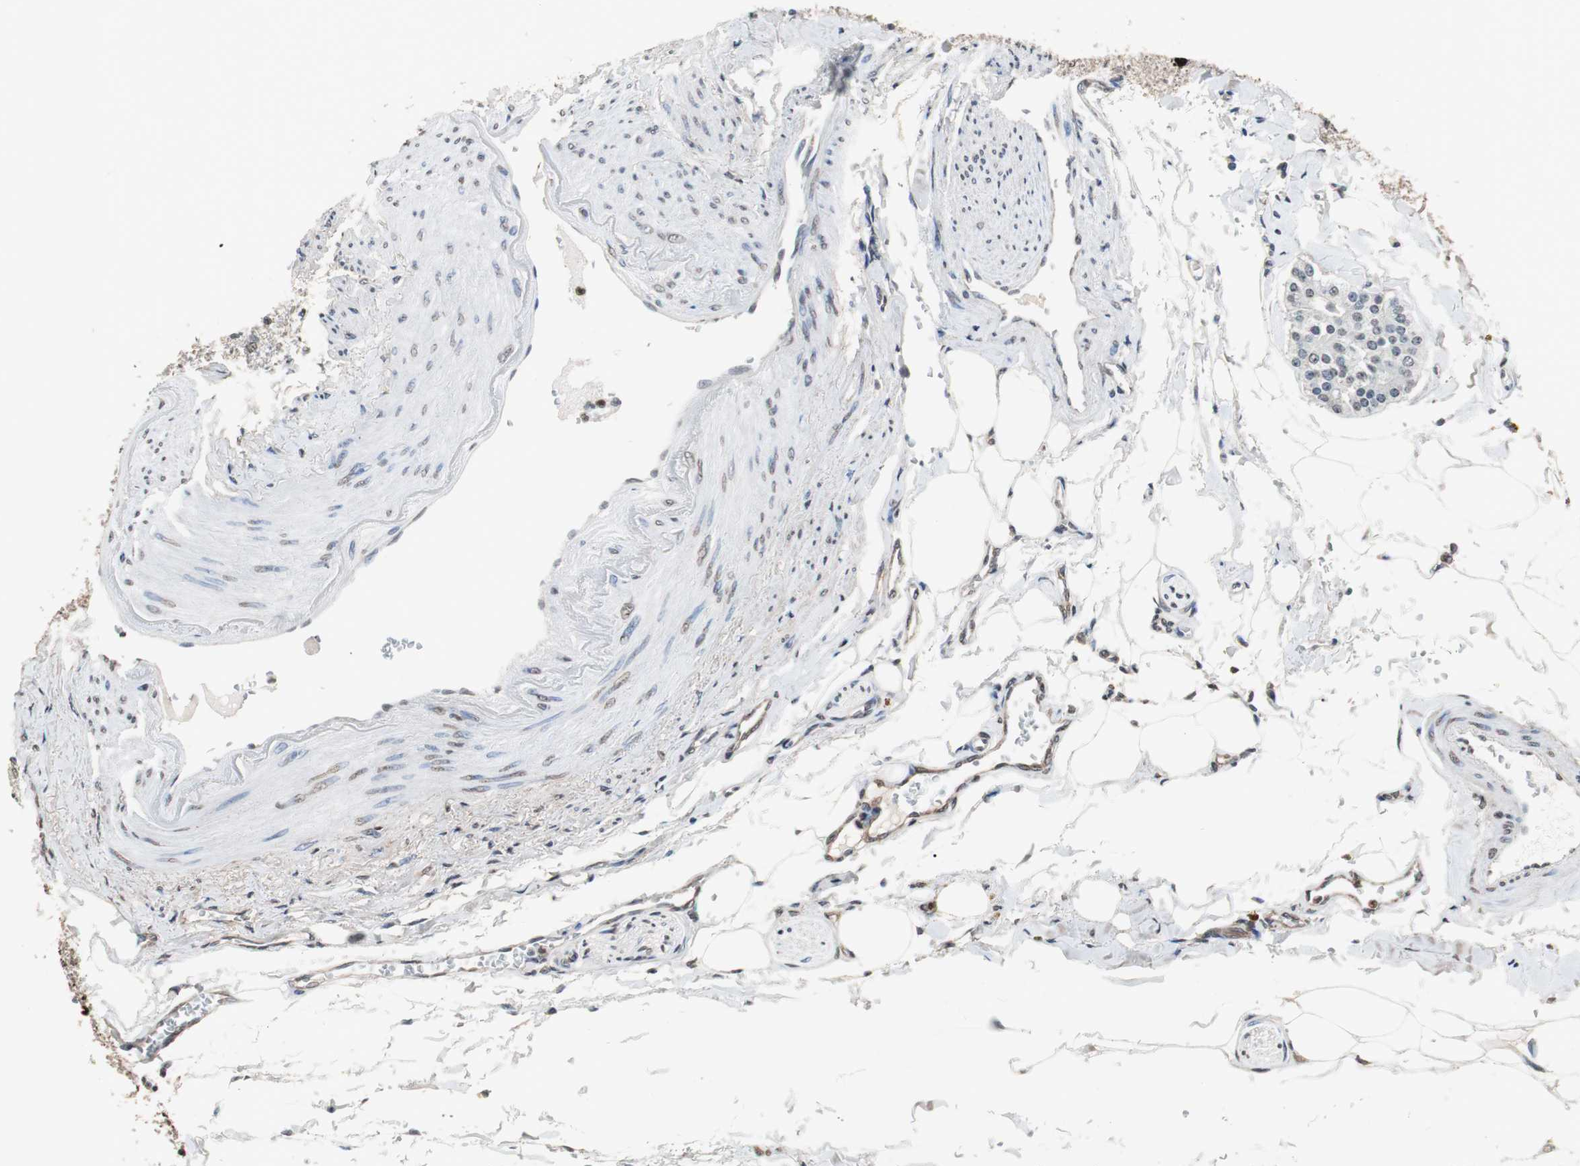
{"staining": {"intensity": "strong", "quantity": "<25%", "location": "nuclear"}, "tissue": "carcinoid", "cell_type": "Tumor cells", "image_type": "cancer", "snomed": [{"axis": "morphology", "description": "Carcinoid, malignant, NOS"}, {"axis": "topography", "description": "Colon"}], "caption": "Immunohistochemistry (IHC) histopathology image of human carcinoid stained for a protein (brown), which shows medium levels of strong nuclear positivity in approximately <25% of tumor cells.", "gene": "TOP2A", "patient": {"sex": "female", "age": 61}}